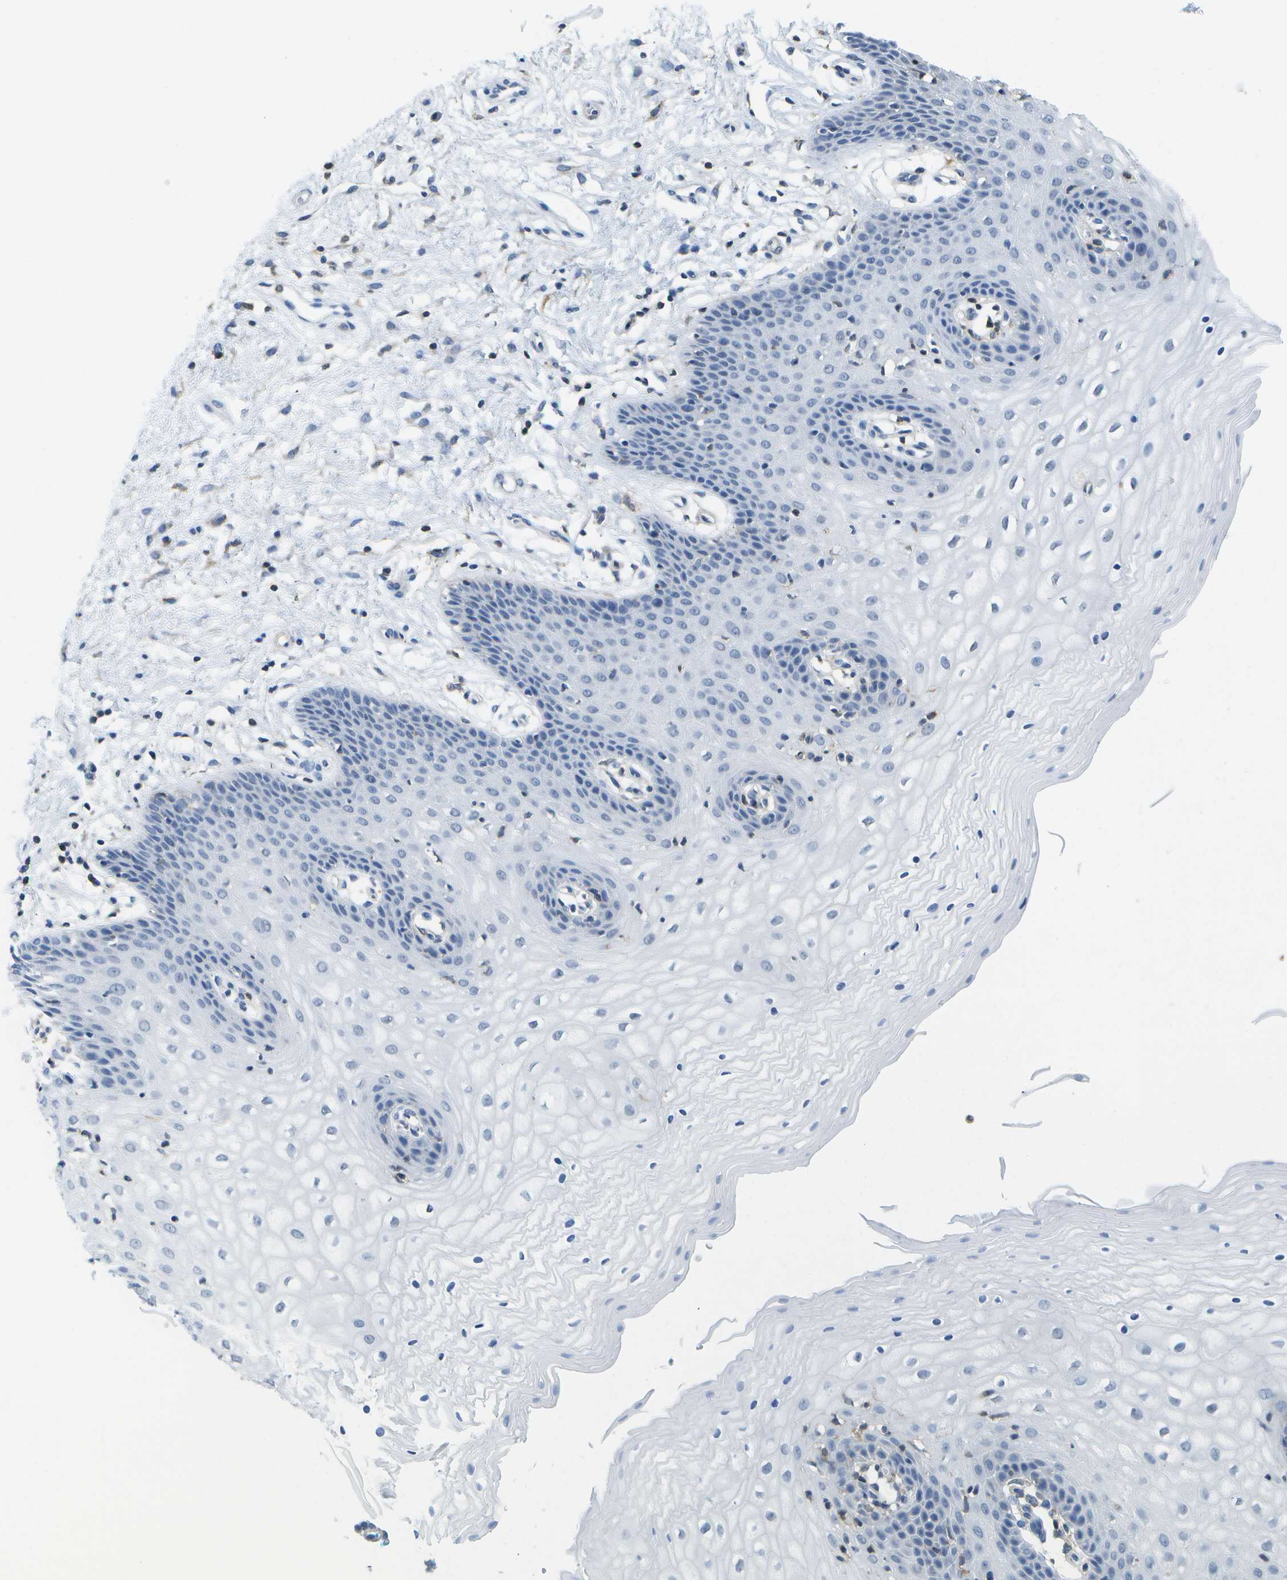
{"staining": {"intensity": "negative", "quantity": "none", "location": "none"}, "tissue": "vagina", "cell_type": "Squamous epithelial cells", "image_type": "normal", "snomed": [{"axis": "morphology", "description": "Normal tissue, NOS"}, {"axis": "topography", "description": "Vagina"}], "caption": "Protein analysis of unremarkable vagina demonstrates no significant expression in squamous epithelial cells.", "gene": "RCSD1", "patient": {"sex": "female", "age": 34}}